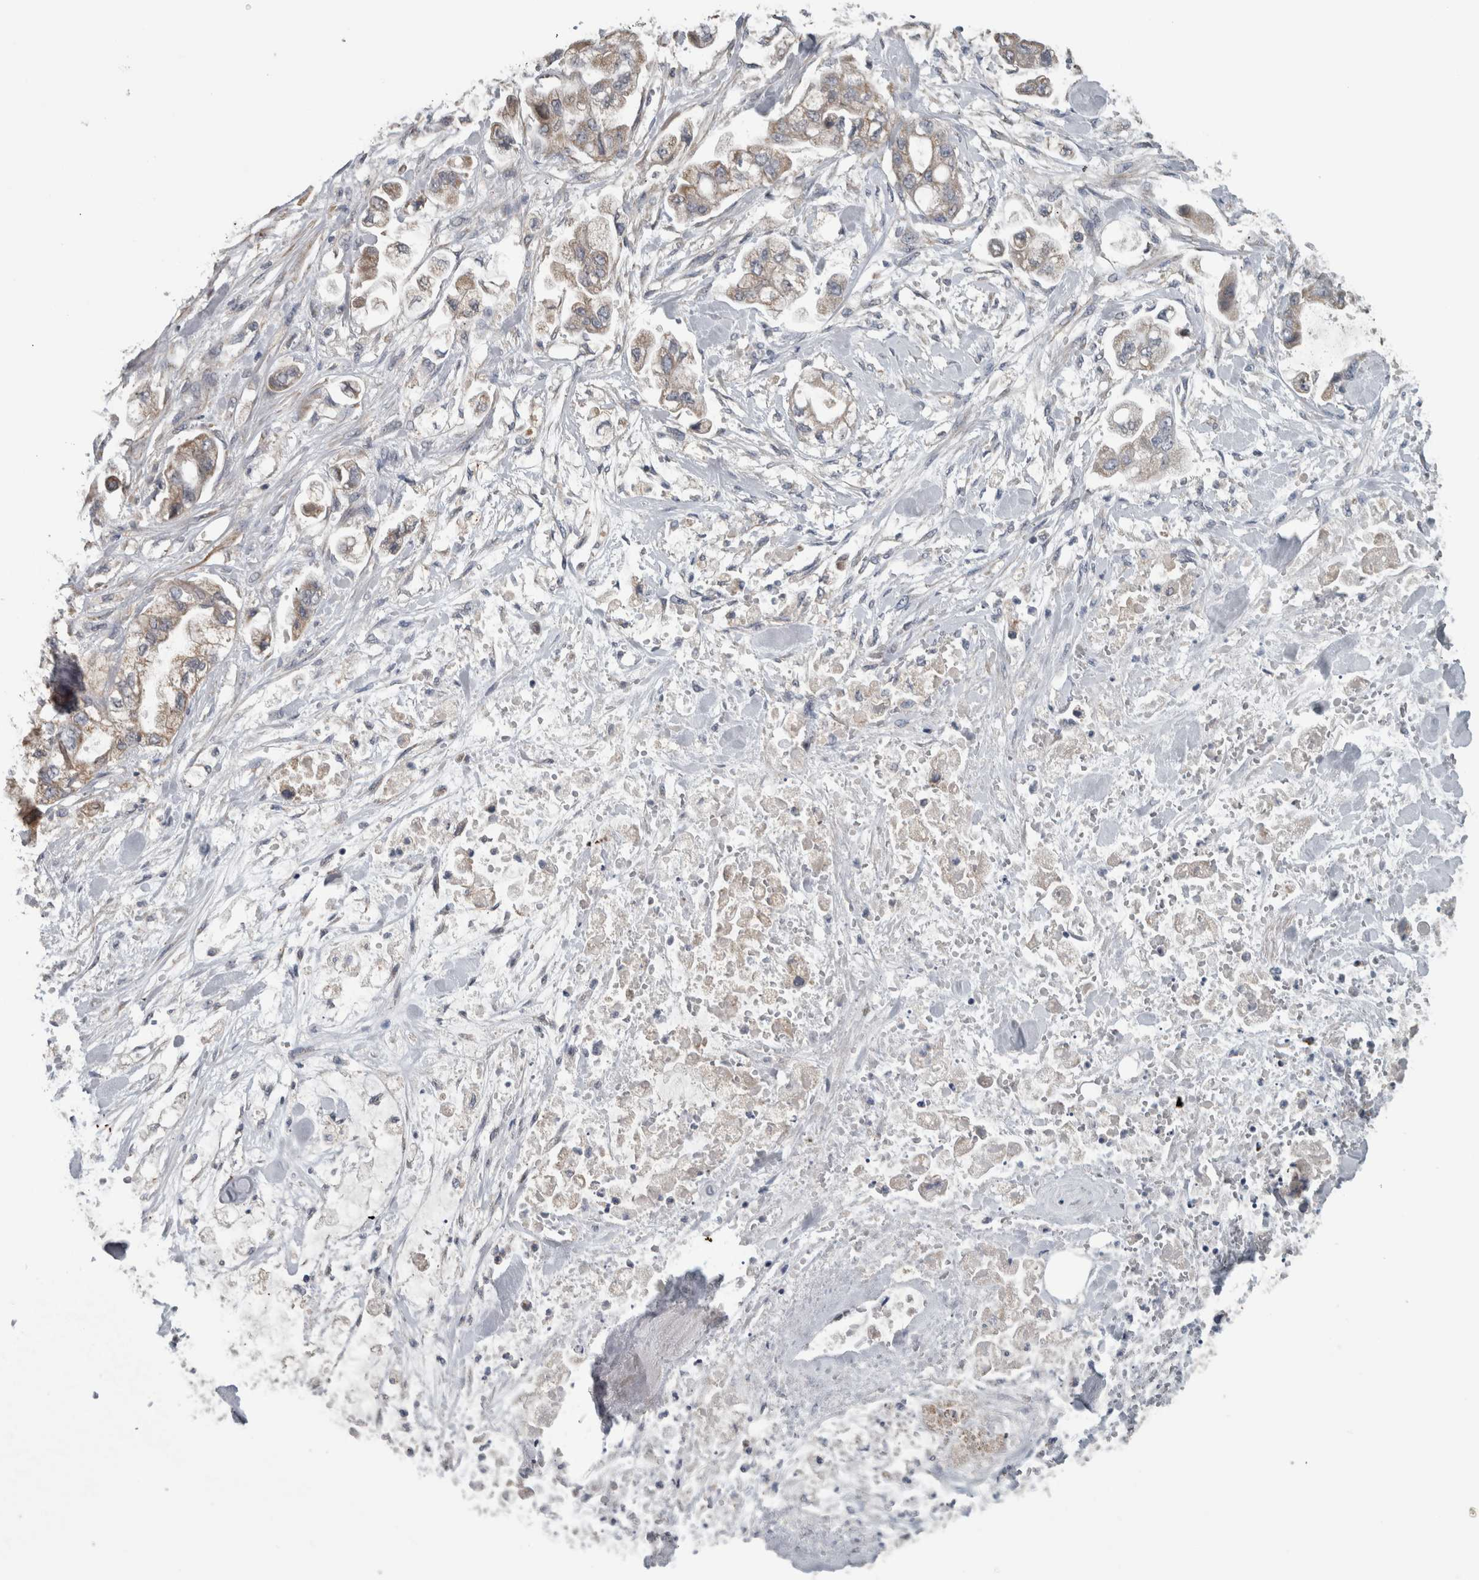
{"staining": {"intensity": "moderate", "quantity": ">75%", "location": "cytoplasmic/membranous"}, "tissue": "stomach cancer", "cell_type": "Tumor cells", "image_type": "cancer", "snomed": [{"axis": "morphology", "description": "Normal tissue, NOS"}, {"axis": "morphology", "description": "Adenocarcinoma, NOS"}, {"axis": "topography", "description": "Stomach"}], "caption": "Protein expression by immunohistochemistry demonstrates moderate cytoplasmic/membranous positivity in approximately >75% of tumor cells in stomach cancer (adenocarcinoma). The protein of interest is shown in brown color, while the nuclei are stained blue.", "gene": "ARMC1", "patient": {"sex": "male", "age": 62}}